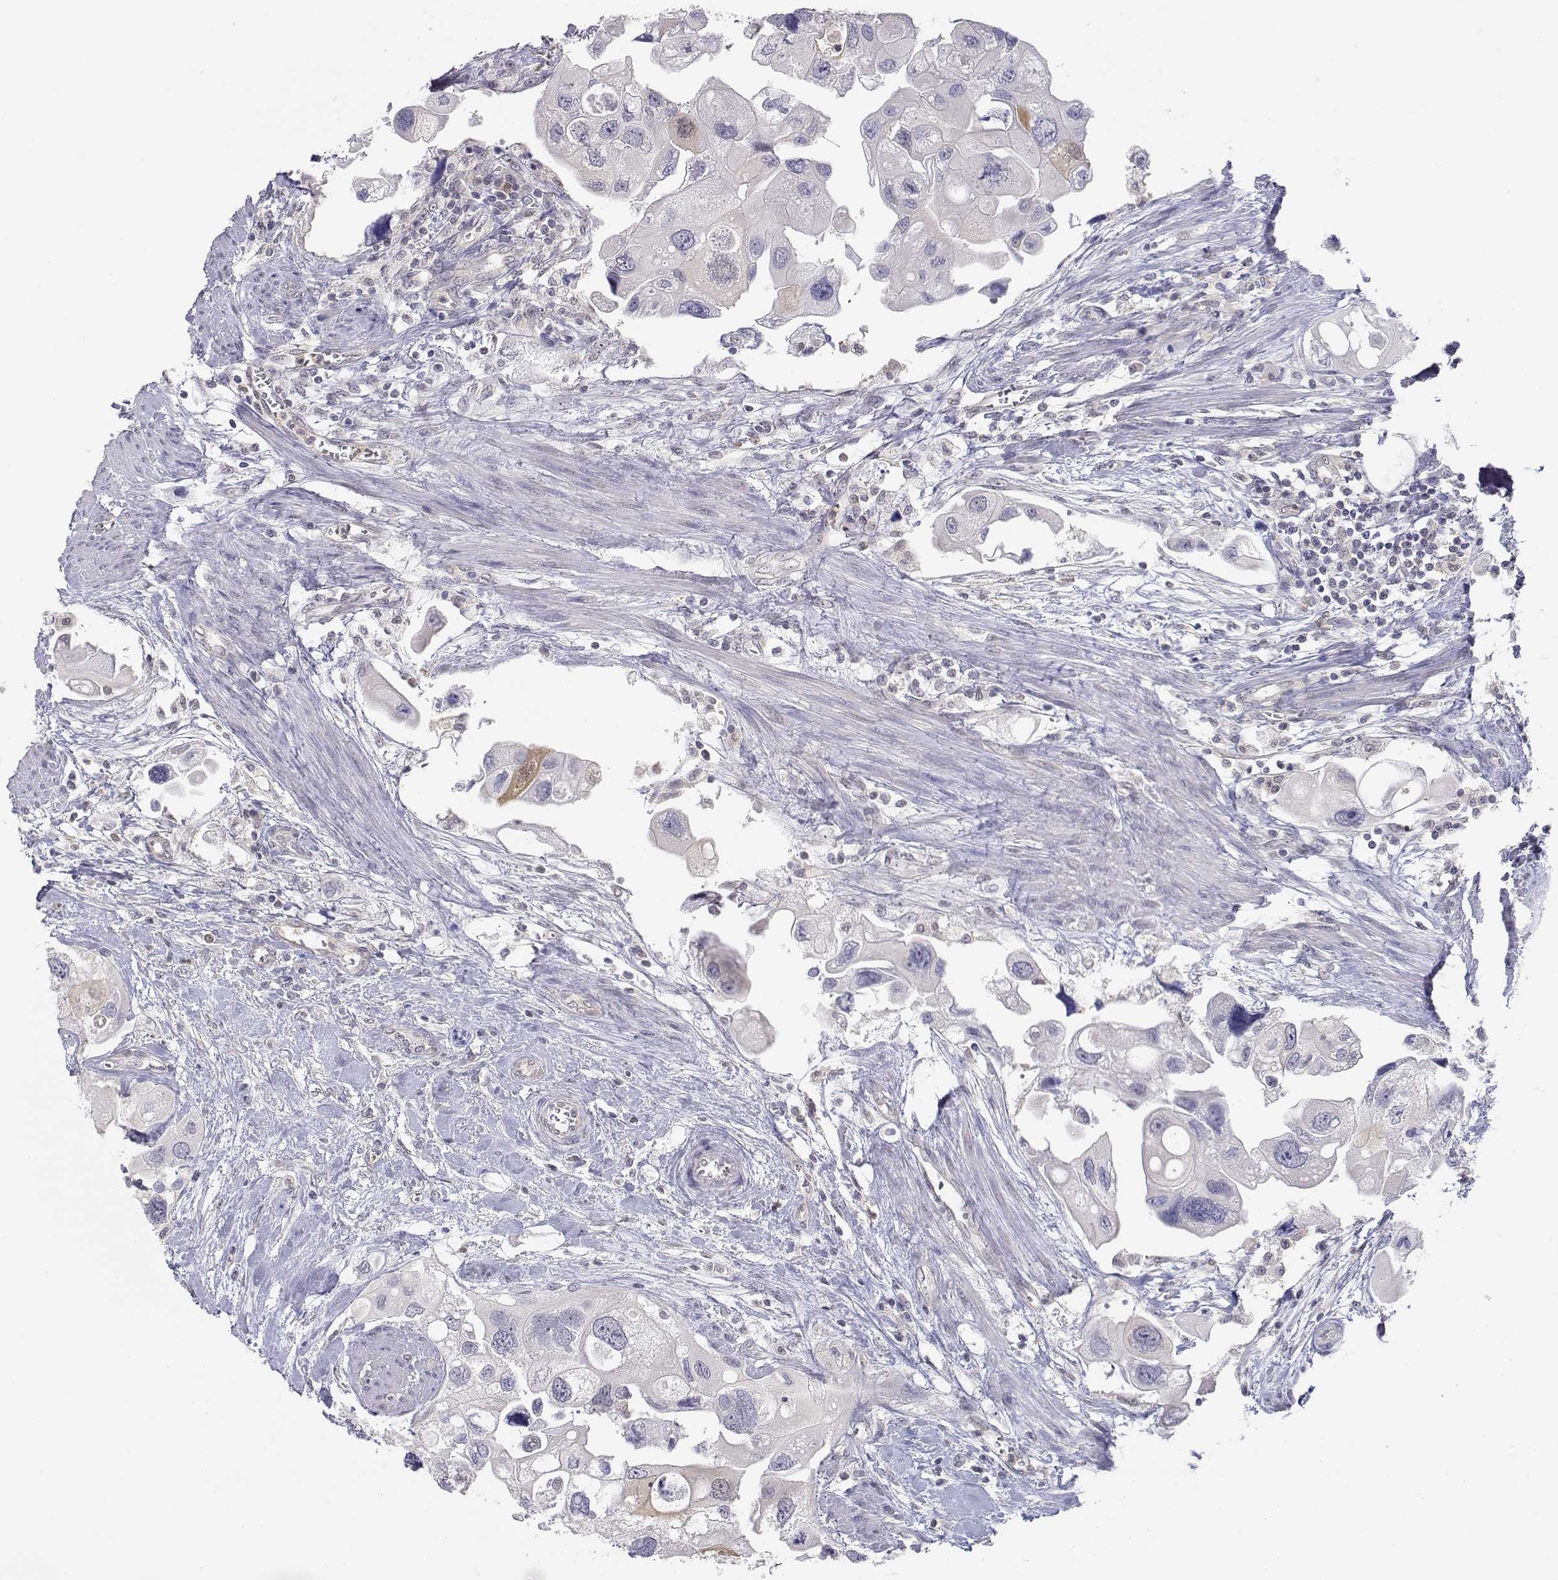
{"staining": {"intensity": "negative", "quantity": "none", "location": "none"}, "tissue": "urothelial cancer", "cell_type": "Tumor cells", "image_type": "cancer", "snomed": [{"axis": "morphology", "description": "Urothelial carcinoma, High grade"}, {"axis": "topography", "description": "Urinary bladder"}], "caption": "A high-resolution micrograph shows immunohistochemistry staining of urothelial cancer, which demonstrates no significant positivity in tumor cells.", "gene": "ADA", "patient": {"sex": "male", "age": 59}}